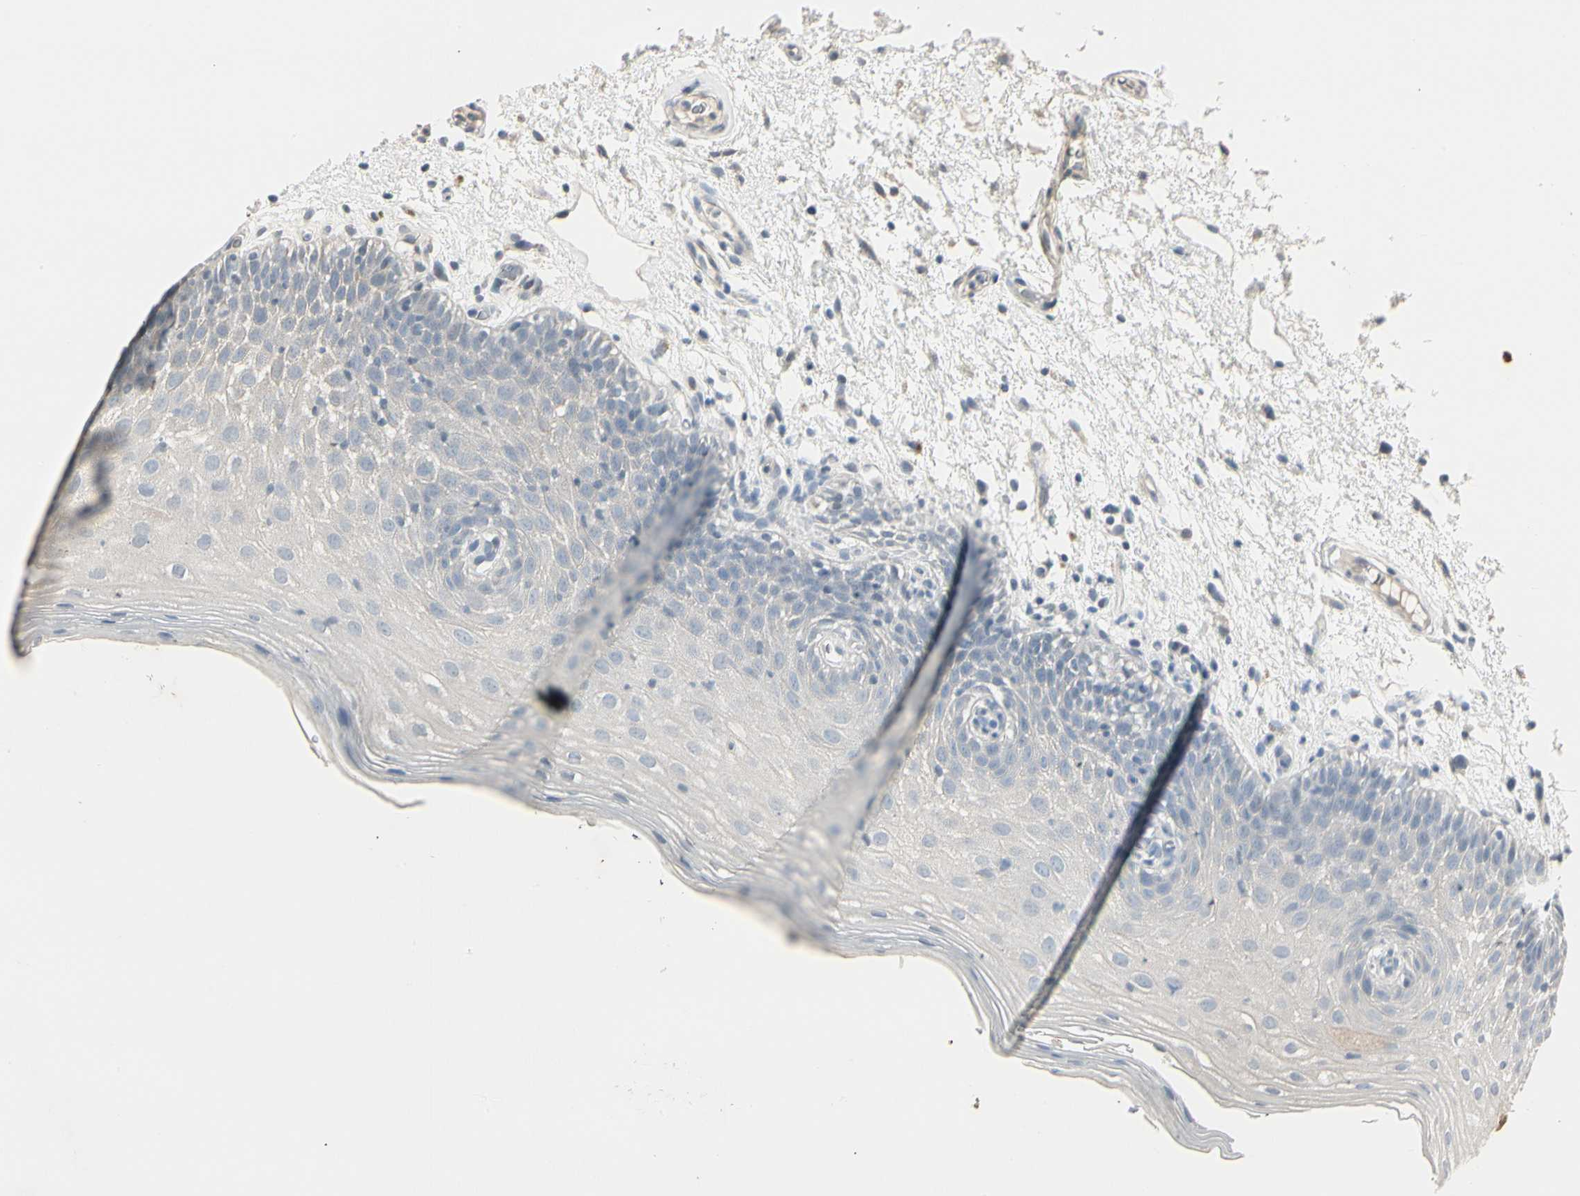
{"staining": {"intensity": "negative", "quantity": "none", "location": "none"}, "tissue": "oral mucosa", "cell_type": "Squamous epithelial cells", "image_type": "normal", "snomed": [{"axis": "morphology", "description": "Normal tissue, NOS"}, {"axis": "morphology", "description": "Squamous cell carcinoma, NOS"}, {"axis": "topography", "description": "Skeletal muscle"}, {"axis": "topography", "description": "Oral tissue"}], "caption": "DAB immunohistochemical staining of unremarkable oral mucosa reveals no significant positivity in squamous epithelial cells.", "gene": "DMPK", "patient": {"sex": "male", "age": 71}}